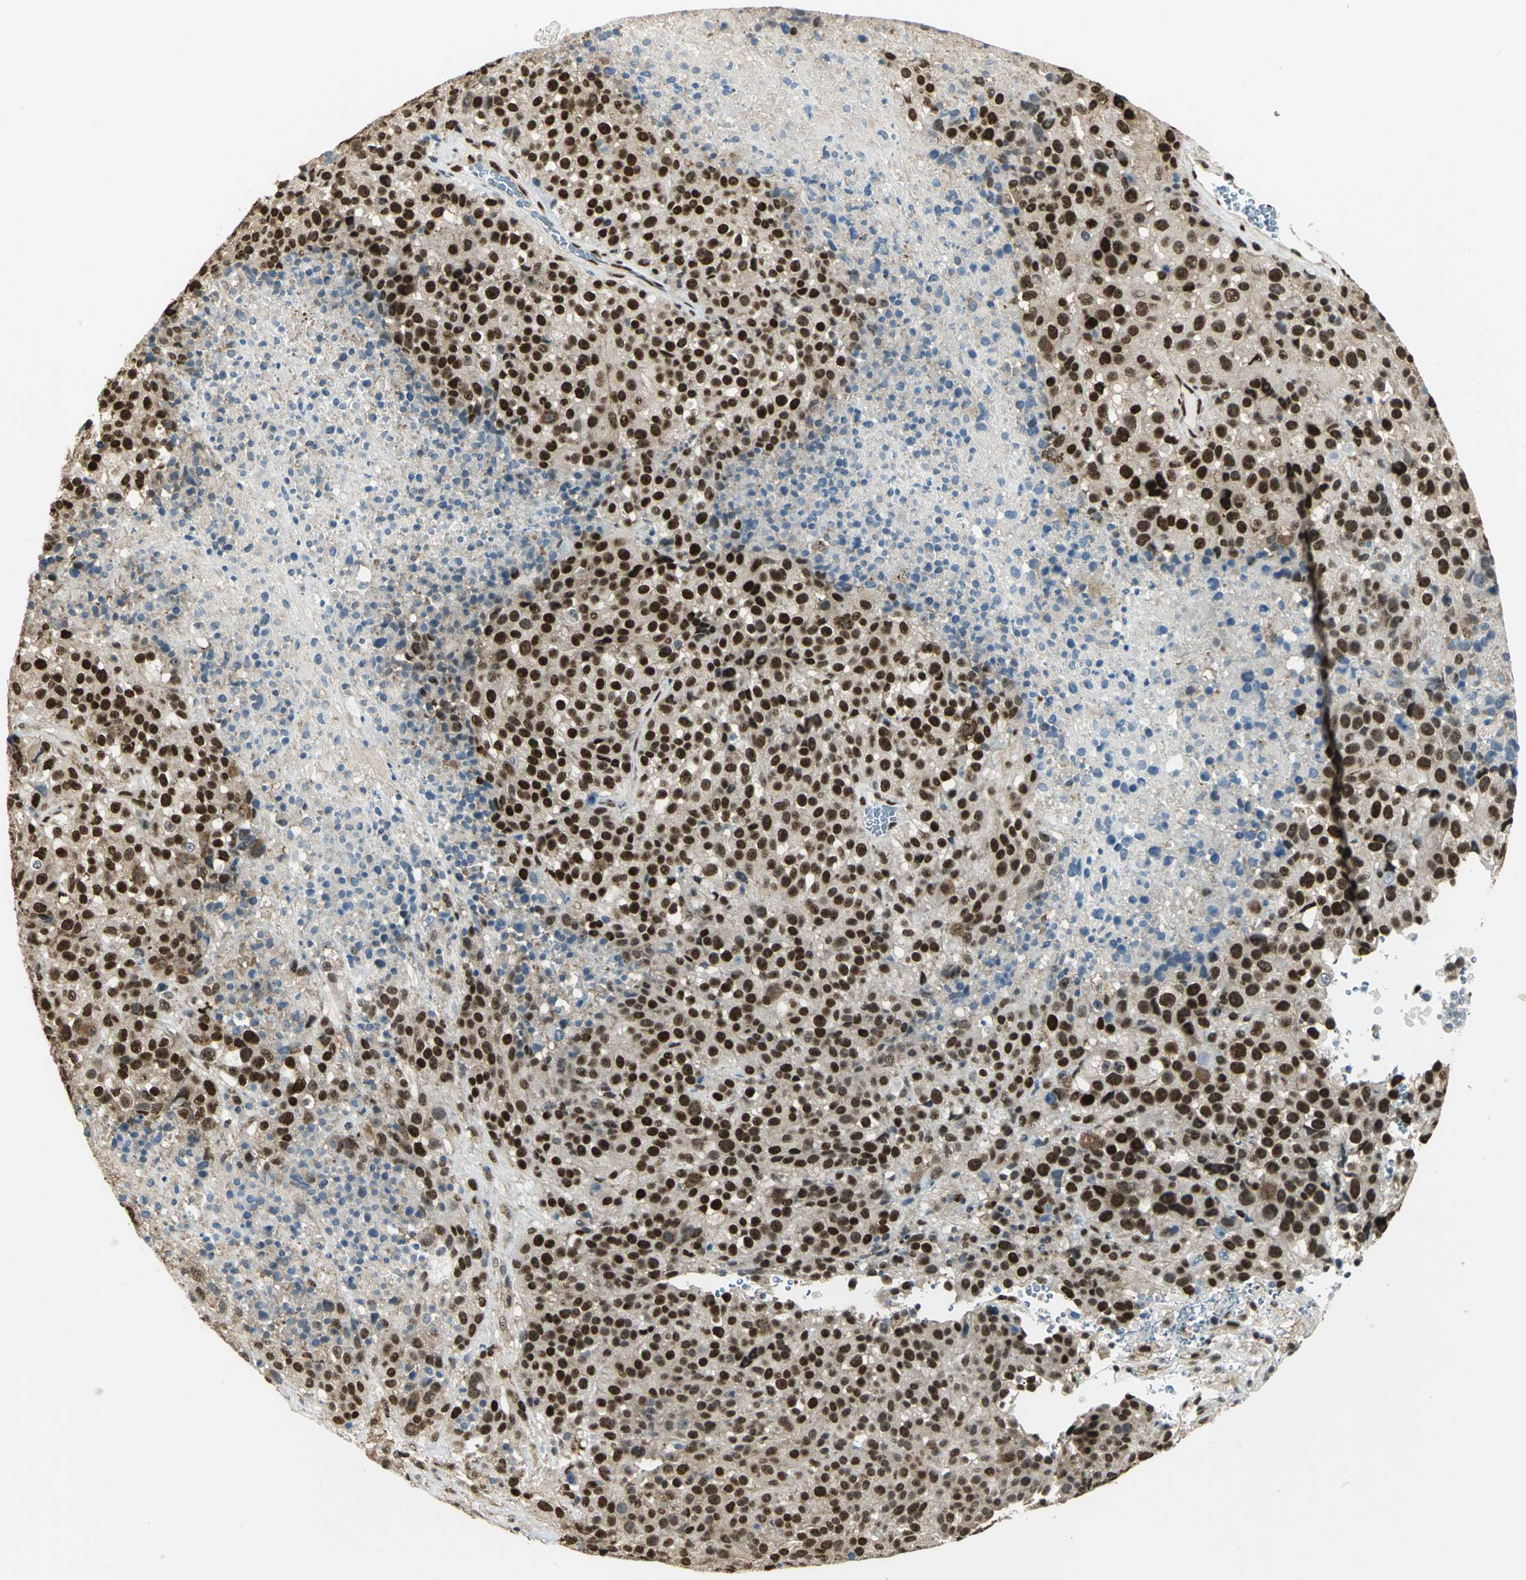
{"staining": {"intensity": "strong", "quantity": ">75%", "location": "nuclear"}, "tissue": "melanoma", "cell_type": "Tumor cells", "image_type": "cancer", "snomed": [{"axis": "morphology", "description": "Malignant melanoma, Metastatic site"}, {"axis": "topography", "description": "Cerebral cortex"}], "caption": "IHC staining of melanoma, which demonstrates high levels of strong nuclear positivity in about >75% of tumor cells indicating strong nuclear protein staining. The staining was performed using DAB (brown) for protein detection and nuclei were counterstained in hematoxylin (blue).", "gene": "DDX5", "patient": {"sex": "female", "age": 52}}